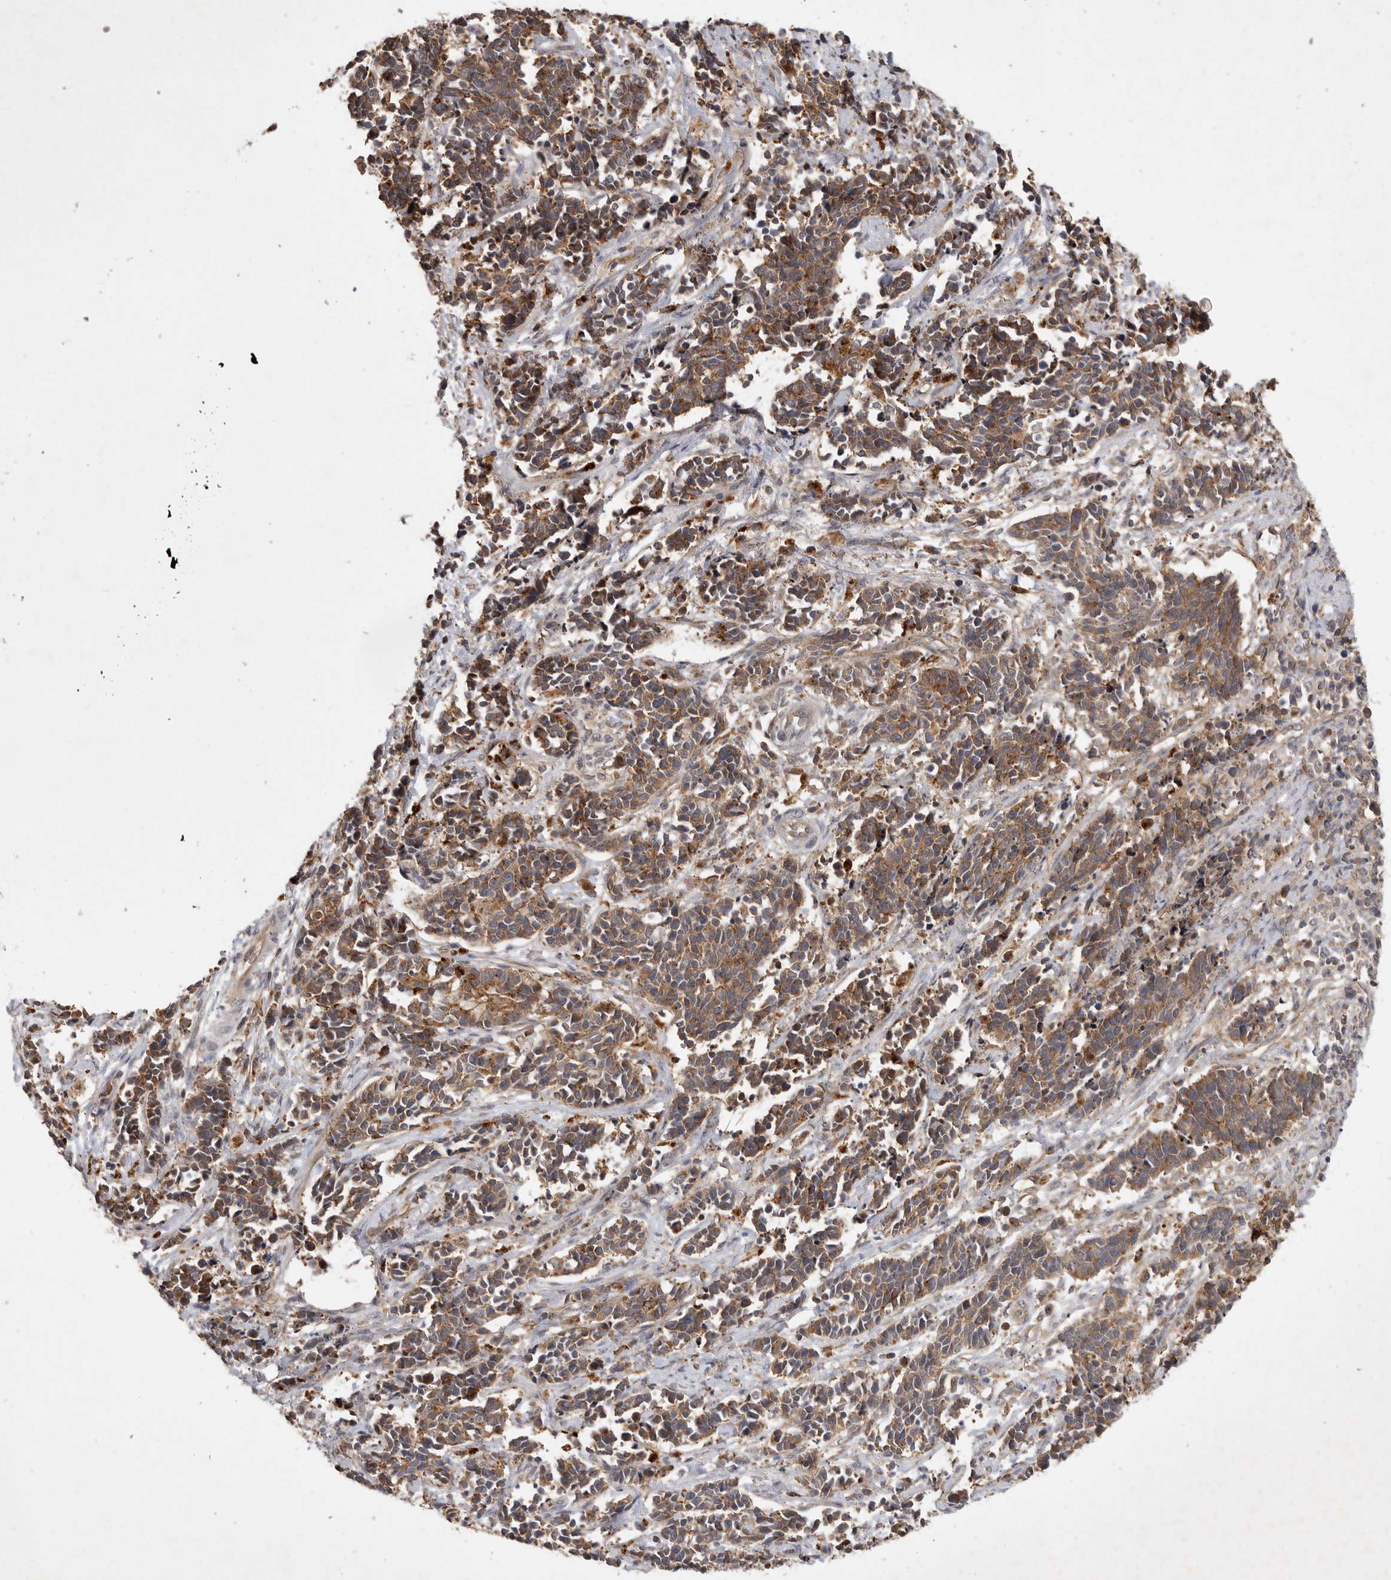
{"staining": {"intensity": "moderate", "quantity": ">75%", "location": "cytoplasmic/membranous"}, "tissue": "cervical cancer", "cell_type": "Tumor cells", "image_type": "cancer", "snomed": [{"axis": "morphology", "description": "Normal tissue, NOS"}, {"axis": "morphology", "description": "Squamous cell carcinoma, NOS"}, {"axis": "topography", "description": "Cervix"}], "caption": "High-magnification brightfield microscopy of cervical squamous cell carcinoma stained with DAB (3,3'-diaminobenzidine) (brown) and counterstained with hematoxylin (blue). tumor cells exhibit moderate cytoplasmic/membranous positivity is seen in approximately>75% of cells. Ihc stains the protein of interest in brown and the nuclei are stained blue.", "gene": "ZNF232", "patient": {"sex": "female", "age": 35}}